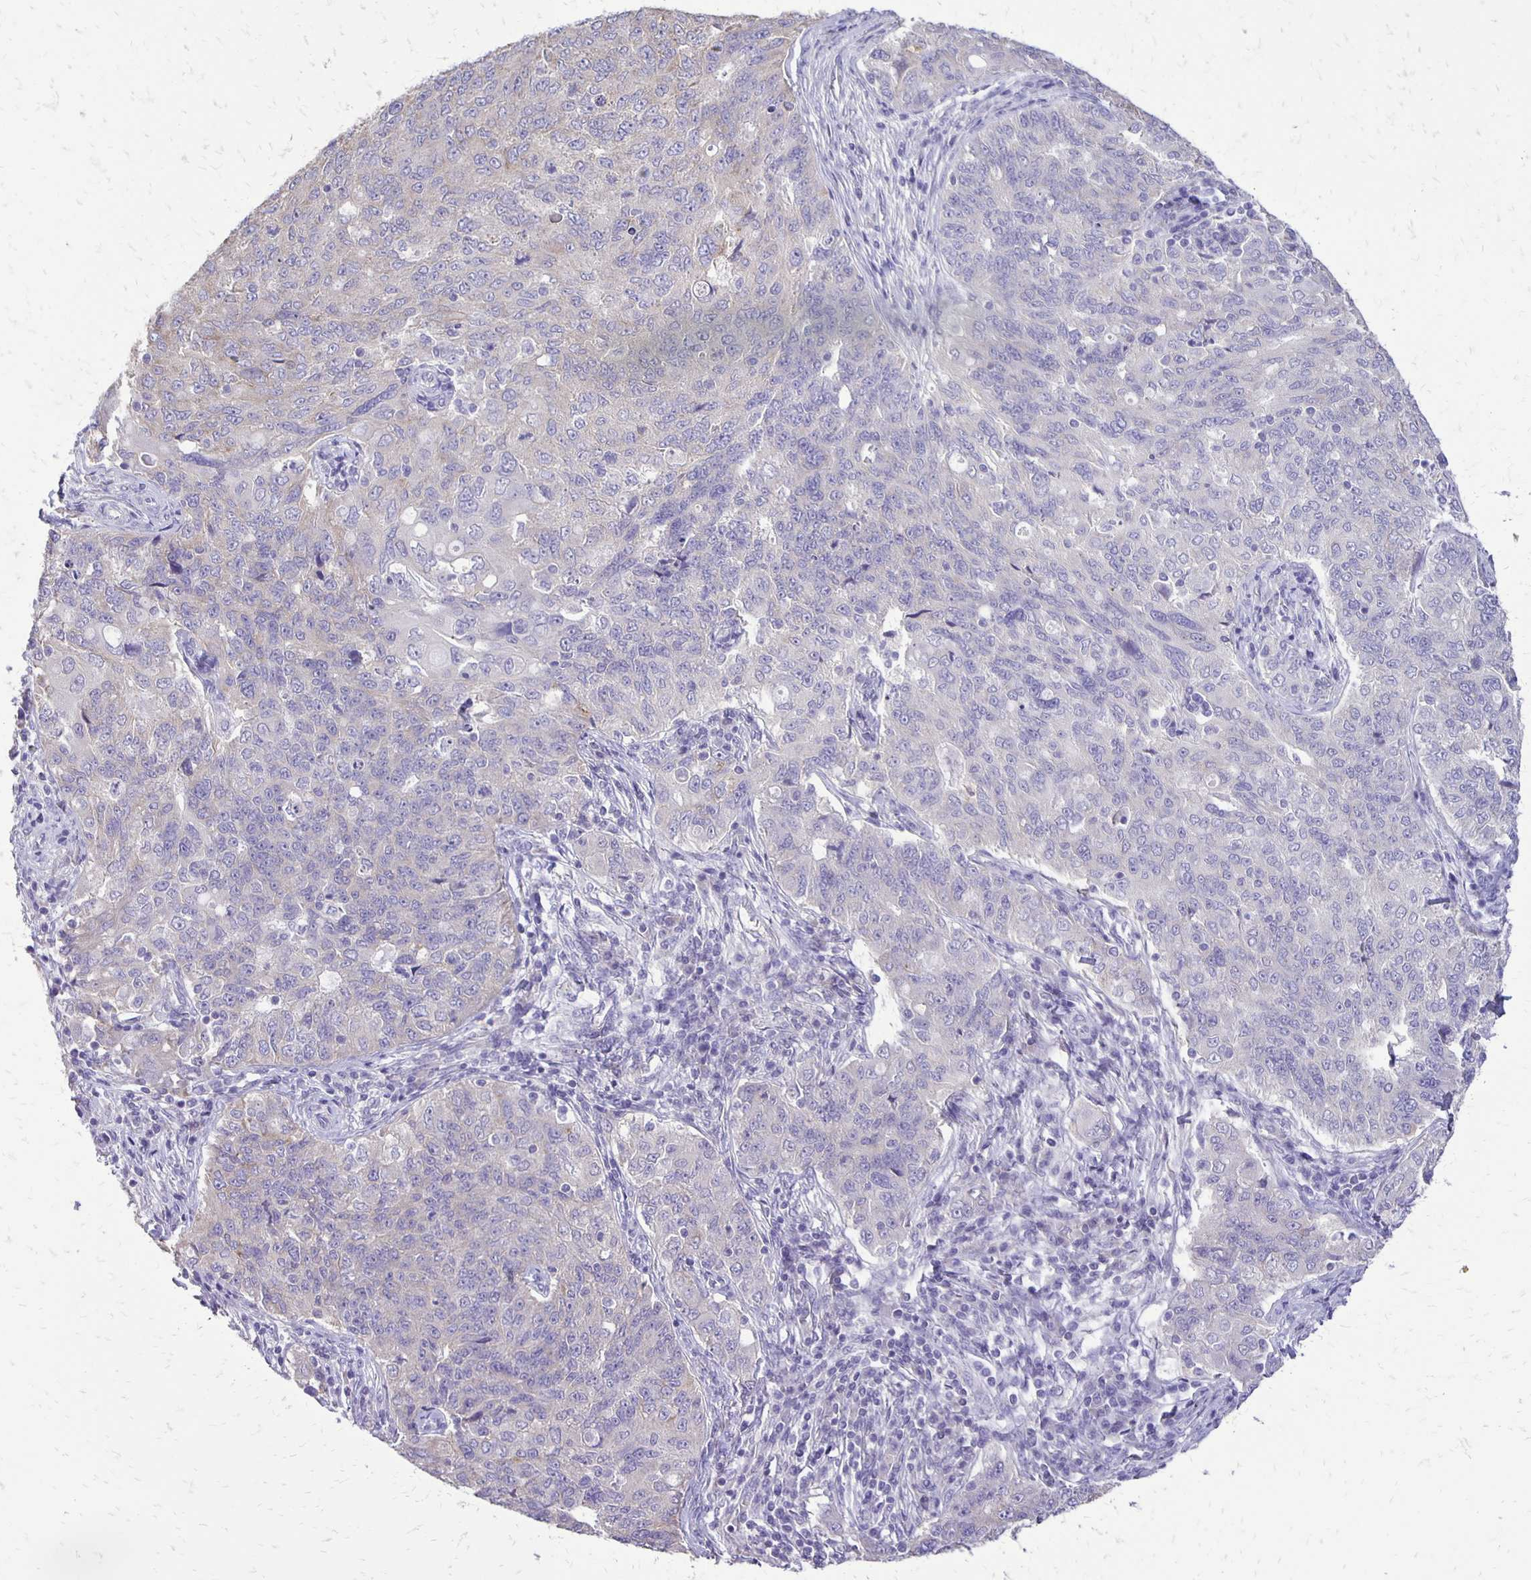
{"staining": {"intensity": "negative", "quantity": "none", "location": "none"}, "tissue": "endometrial cancer", "cell_type": "Tumor cells", "image_type": "cancer", "snomed": [{"axis": "morphology", "description": "Adenocarcinoma, NOS"}, {"axis": "topography", "description": "Endometrium"}], "caption": "Human endometrial adenocarcinoma stained for a protein using immunohistochemistry reveals no expression in tumor cells.", "gene": "ANKRD45", "patient": {"sex": "female", "age": 43}}